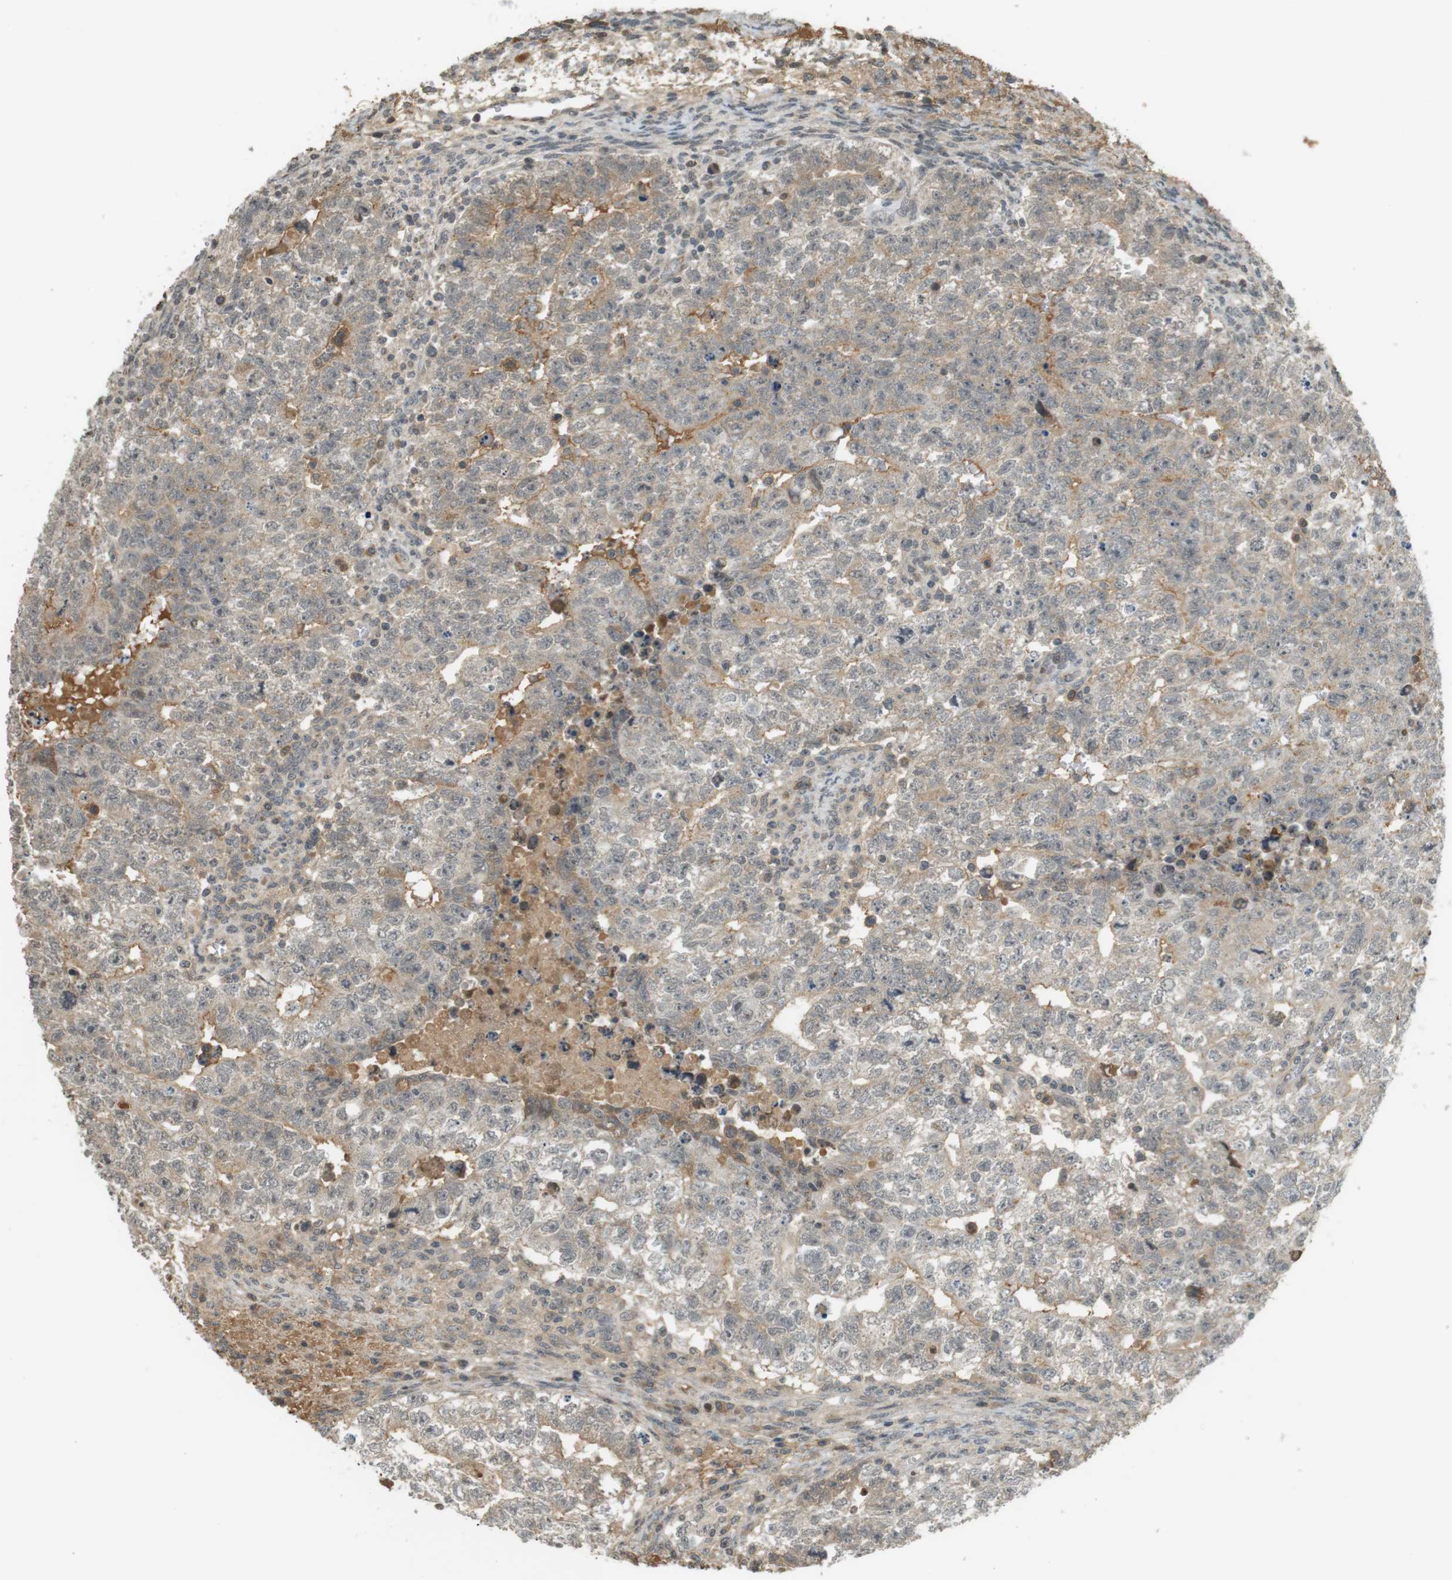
{"staining": {"intensity": "weak", "quantity": ">75%", "location": "cytoplasmic/membranous"}, "tissue": "testis cancer", "cell_type": "Tumor cells", "image_type": "cancer", "snomed": [{"axis": "morphology", "description": "Seminoma, NOS"}, {"axis": "morphology", "description": "Carcinoma, Embryonal, NOS"}, {"axis": "topography", "description": "Testis"}], "caption": "The image demonstrates immunohistochemical staining of testis embryonal carcinoma. There is weak cytoplasmic/membranous staining is appreciated in approximately >75% of tumor cells. The protein is shown in brown color, while the nuclei are stained blue.", "gene": "SRR", "patient": {"sex": "male", "age": 38}}